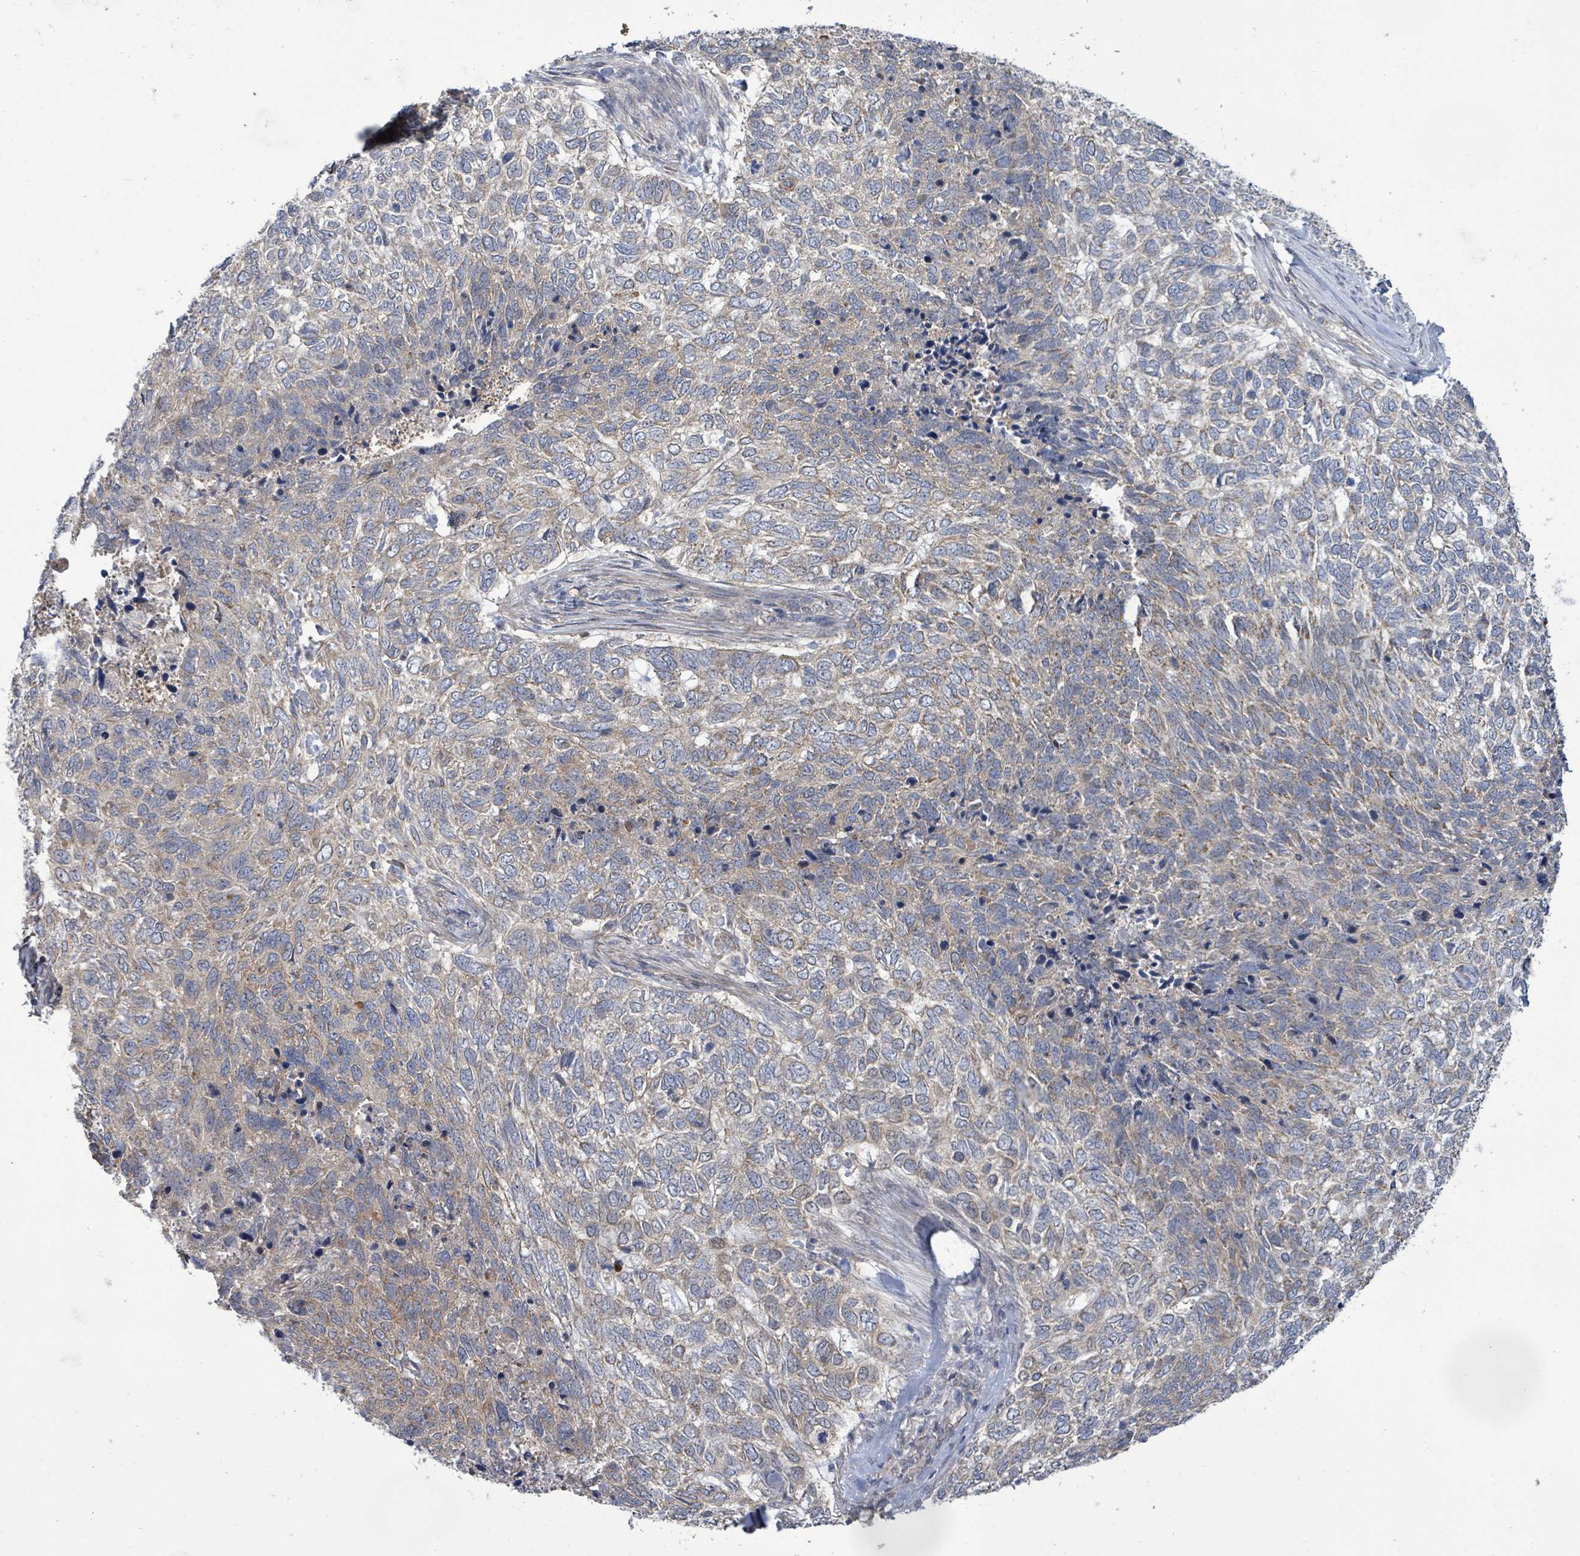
{"staining": {"intensity": "weak", "quantity": "25%-75%", "location": "cytoplasmic/membranous"}, "tissue": "skin cancer", "cell_type": "Tumor cells", "image_type": "cancer", "snomed": [{"axis": "morphology", "description": "Basal cell carcinoma"}, {"axis": "topography", "description": "Skin"}], "caption": "Protein staining displays weak cytoplasmic/membranous expression in approximately 25%-75% of tumor cells in basal cell carcinoma (skin). The staining was performed using DAB (3,3'-diaminobenzidine) to visualize the protein expression in brown, while the nuclei were stained in blue with hematoxylin (Magnification: 20x).", "gene": "KBTBD11", "patient": {"sex": "female", "age": 65}}